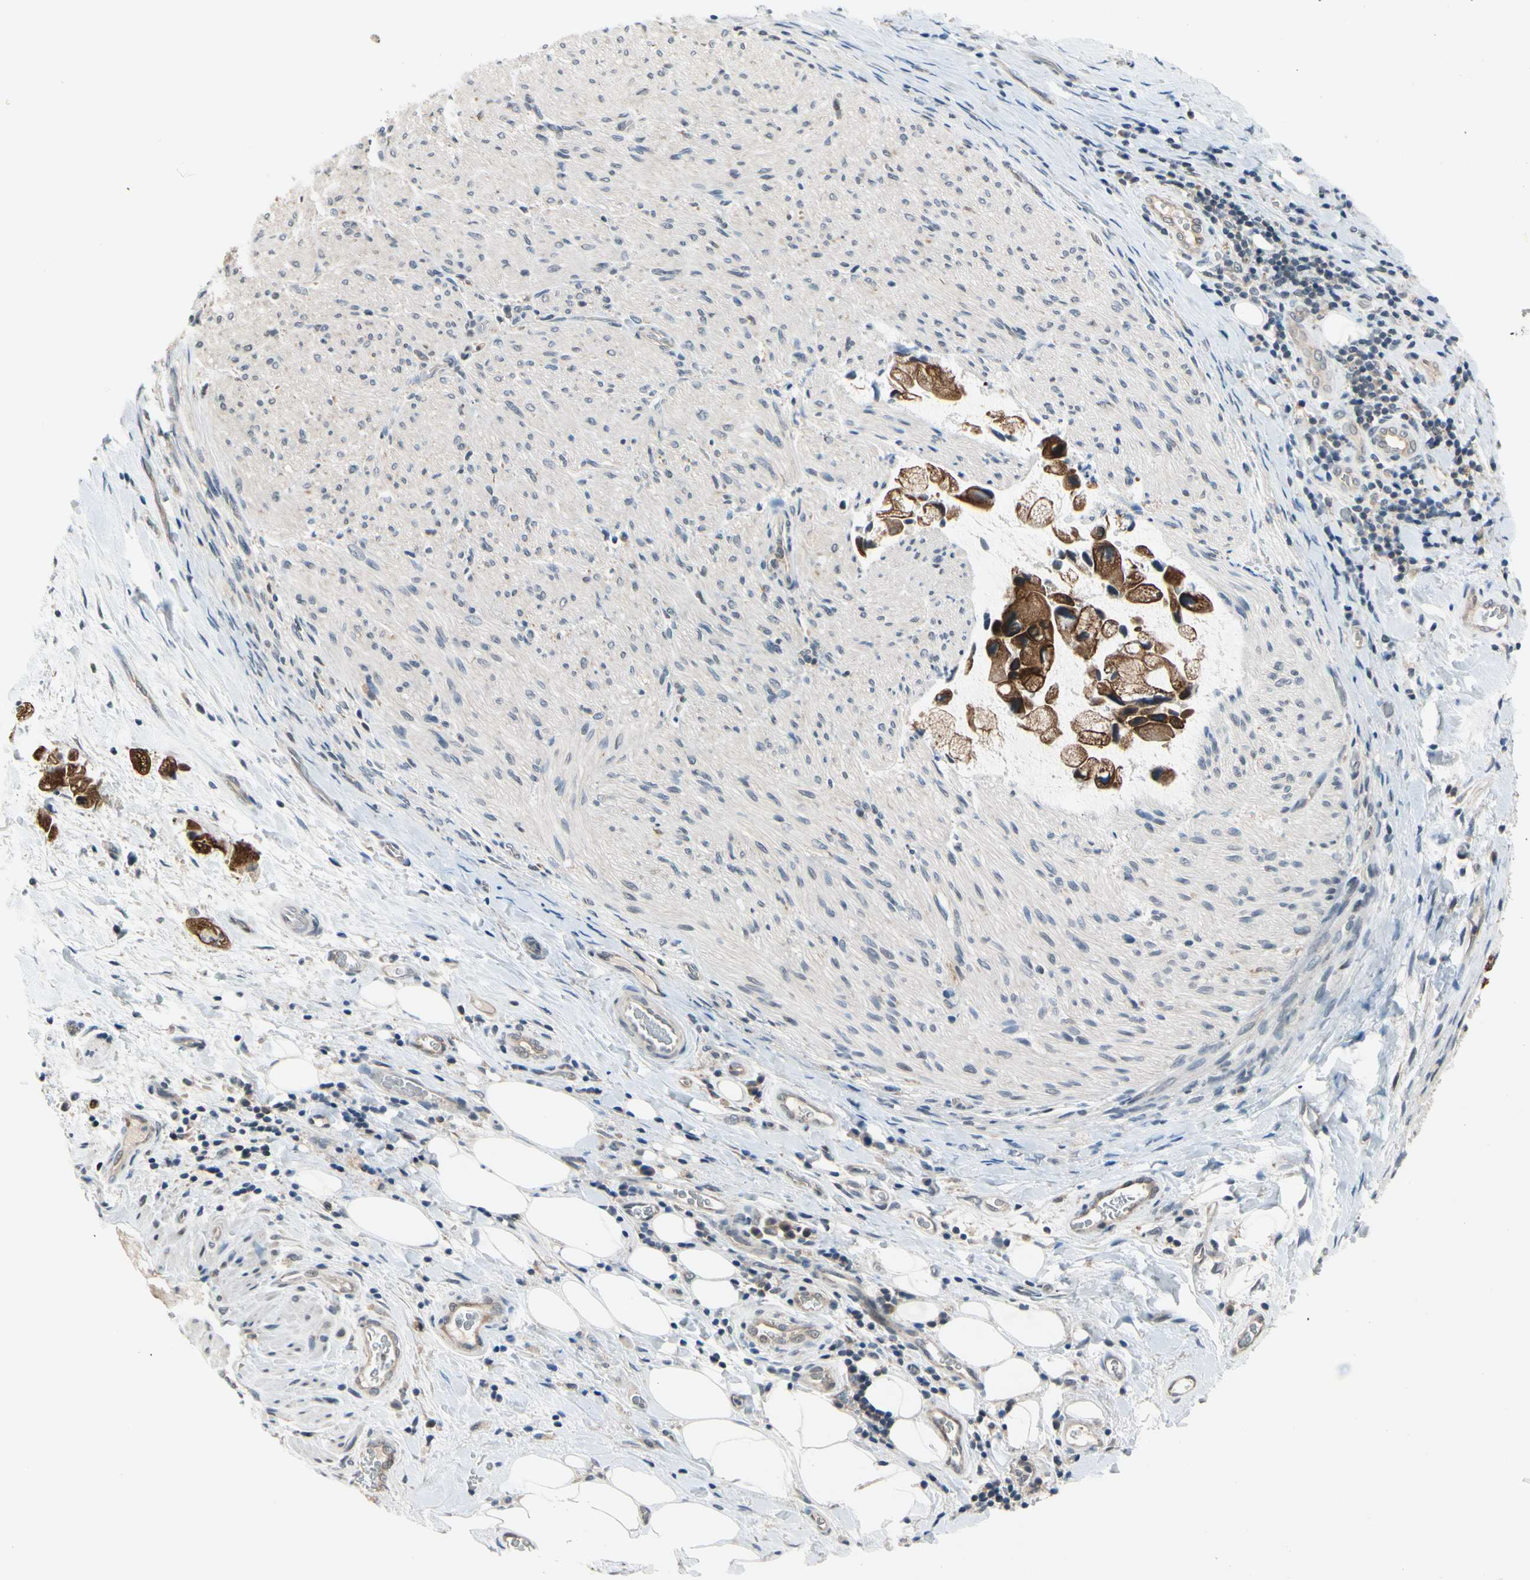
{"staining": {"intensity": "strong", "quantity": ">75%", "location": "cytoplasmic/membranous"}, "tissue": "liver cancer", "cell_type": "Tumor cells", "image_type": "cancer", "snomed": [{"axis": "morphology", "description": "Normal tissue, NOS"}, {"axis": "morphology", "description": "Cholangiocarcinoma"}, {"axis": "topography", "description": "Liver"}, {"axis": "topography", "description": "Peripheral nerve tissue"}], "caption": "Immunohistochemical staining of liver cancer reveals high levels of strong cytoplasmic/membranous expression in approximately >75% of tumor cells. Nuclei are stained in blue.", "gene": "TAF12", "patient": {"sex": "male", "age": 50}}